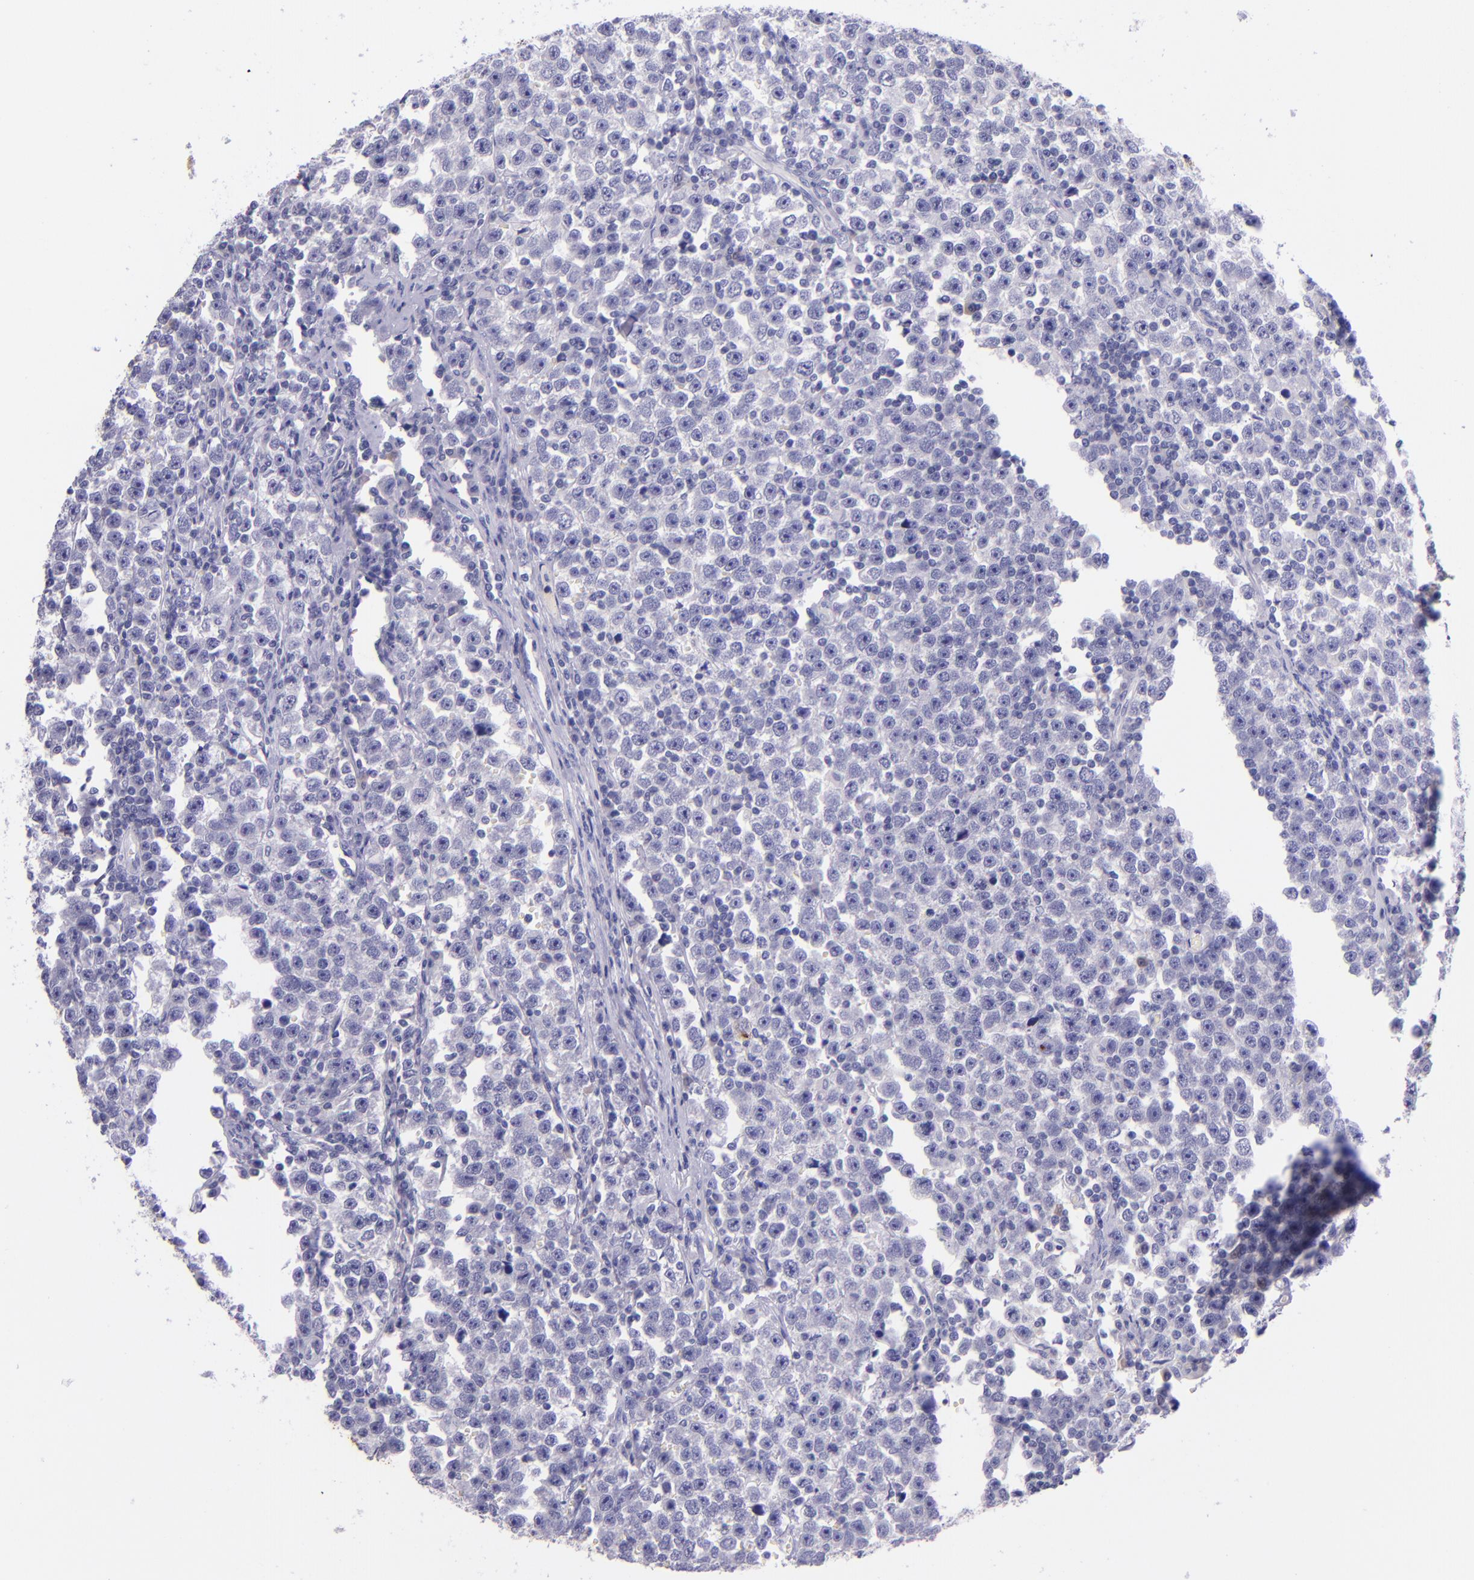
{"staining": {"intensity": "negative", "quantity": "none", "location": "none"}, "tissue": "testis cancer", "cell_type": "Tumor cells", "image_type": "cancer", "snomed": [{"axis": "morphology", "description": "Seminoma, NOS"}, {"axis": "topography", "description": "Testis"}], "caption": "This is an immunohistochemistry micrograph of testis cancer (seminoma). There is no positivity in tumor cells.", "gene": "KRT4", "patient": {"sex": "male", "age": 43}}